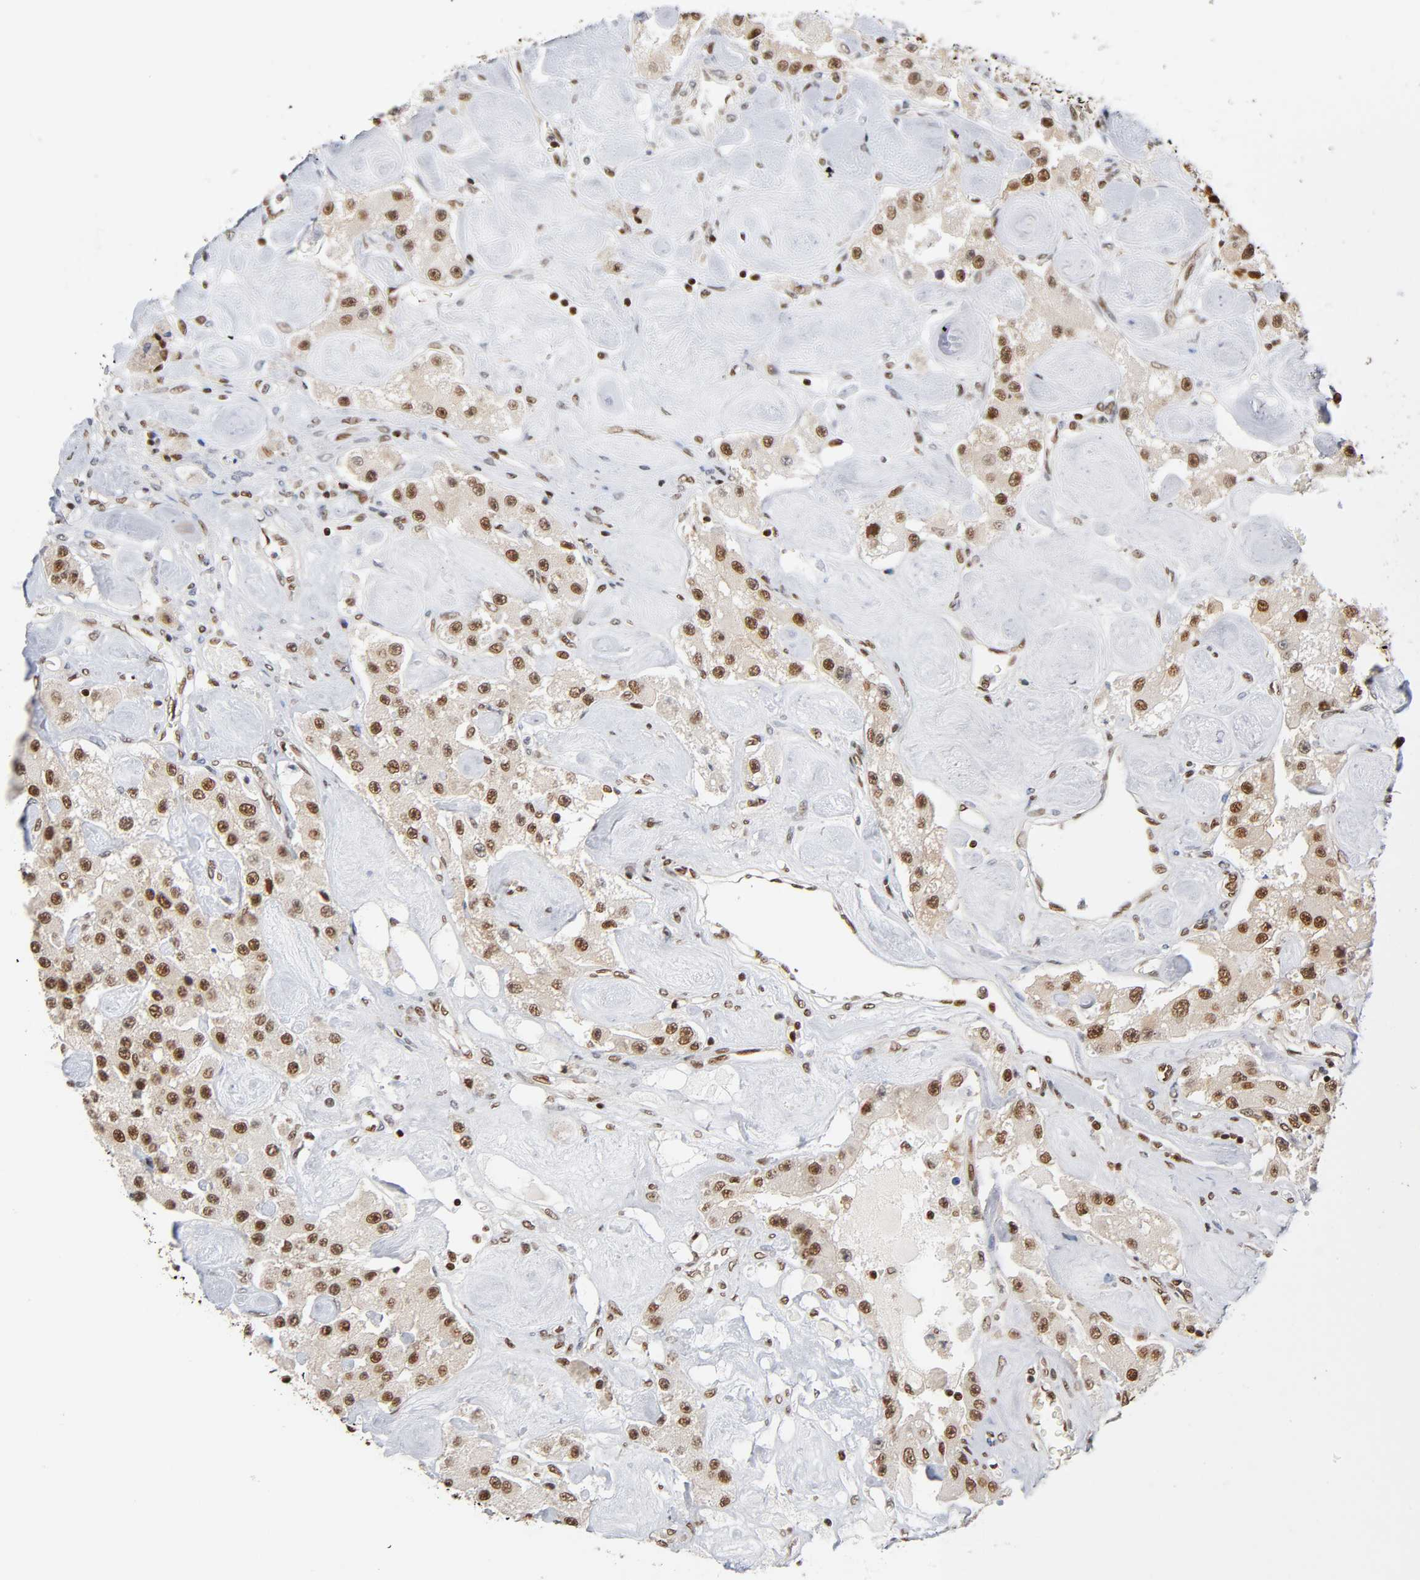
{"staining": {"intensity": "moderate", "quantity": ">75%", "location": "nuclear"}, "tissue": "carcinoid", "cell_type": "Tumor cells", "image_type": "cancer", "snomed": [{"axis": "morphology", "description": "Carcinoid, malignant, NOS"}, {"axis": "topography", "description": "Pancreas"}], "caption": "An image of malignant carcinoid stained for a protein exhibits moderate nuclear brown staining in tumor cells. (DAB IHC with brightfield microscopy, high magnification).", "gene": "ILKAP", "patient": {"sex": "male", "age": 41}}